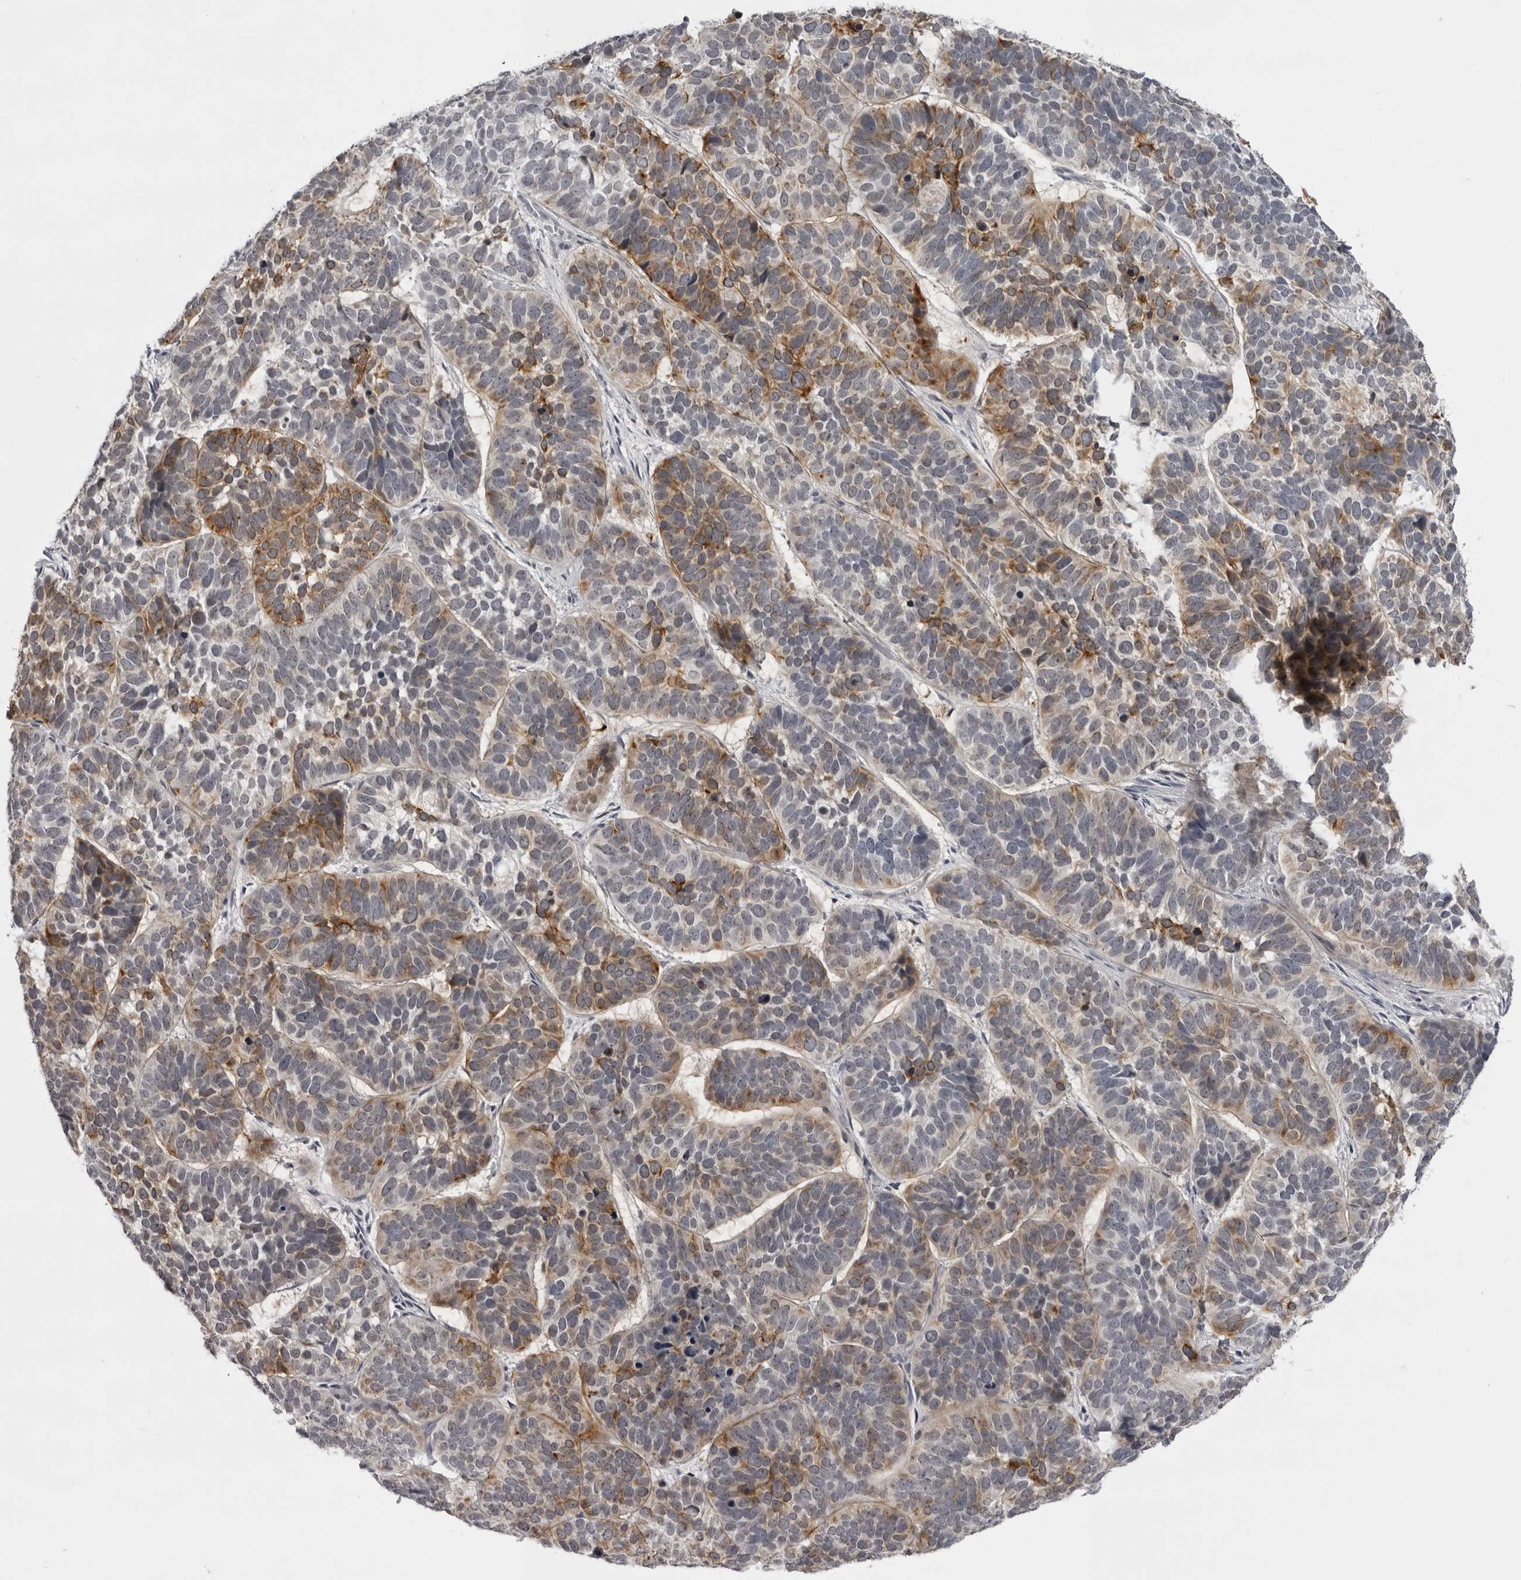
{"staining": {"intensity": "moderate", "quantity": ">75%", "location": "cytoplasmic/membranous"}, "tissue": "skin cancer", "cell_type": "Tumor cells", "image_type": "cancer", "snomed": [{"axis": "morphology", "description": "Basal cell carcinoma"}, {"axis": "topography", "description": "Skin"}], "caption": "A high-resolution histopathology image shows IHC staining of skin cancer, which displays moderate cytoplasmic/membranous positivity in approximately >75% of tumor cells. (DAB IHC, brown staining for protein, blue staining for nuclei).", "gene": "NUDT18", "patient": {"sex": "male", "age": 62}}